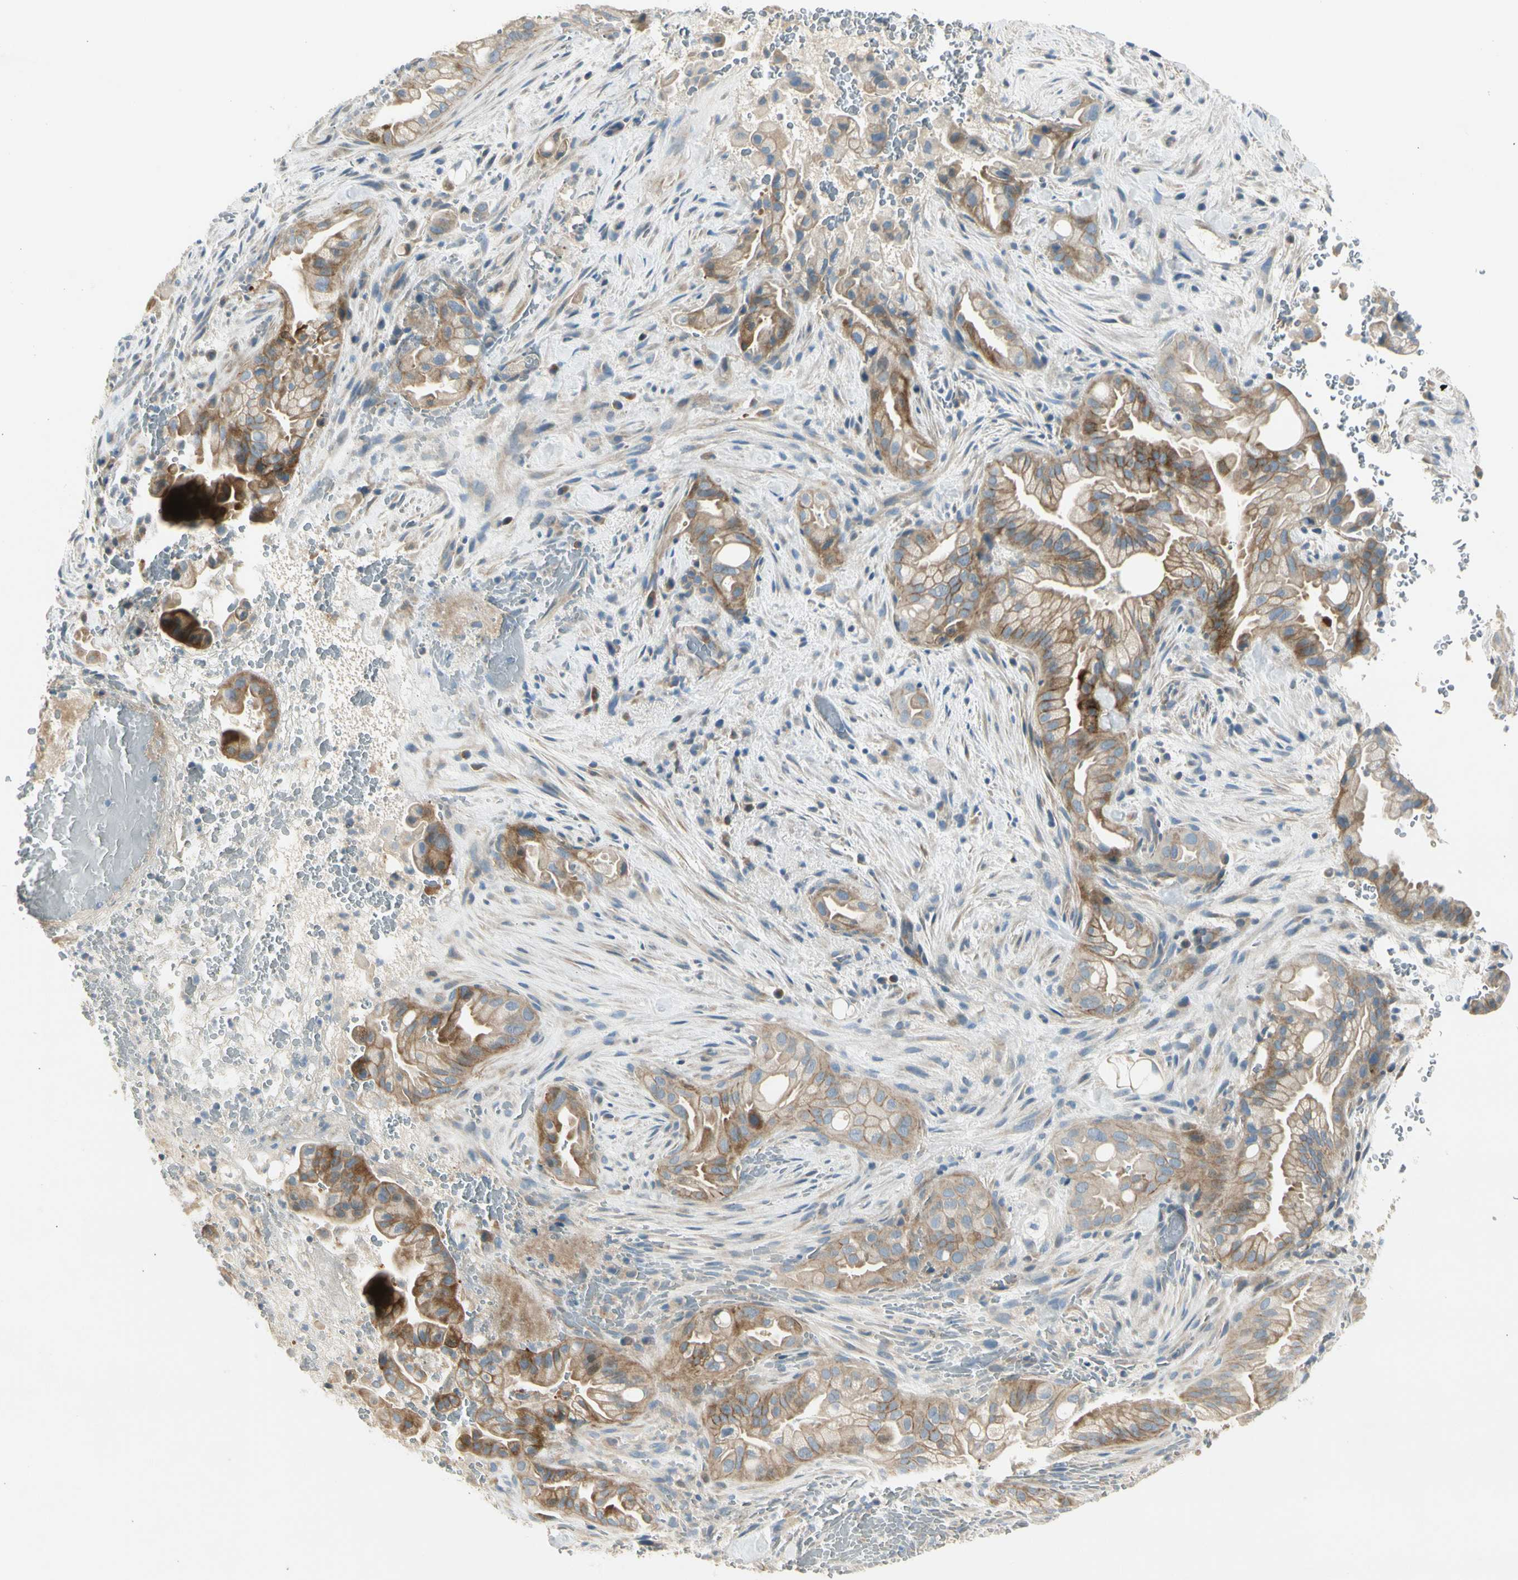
{"staining": {"intensity": "moderate", "quantity": "25%-75%", "location": "cytoplasmic/membranous"}, "tissue": "liver cancer", "cell_type": "Tumor cells", "image_type": "cancer", "snomed": [{"axis": "morphology", "description": "Cholangiocarcinoma"}, {"axis": "topography", "description": "Liver"}], "caption": "Immunohistochemical staining of liver cholangiocarcinoma shows medium levels of moderate cytoplasmic/membranous expression in about 25%-75% of tumor cells. The protein is shown in brown color, while the nuclei are stained blue.", "gene": "ADGRA3", "patient": {"sex": "female", "age": 68}}